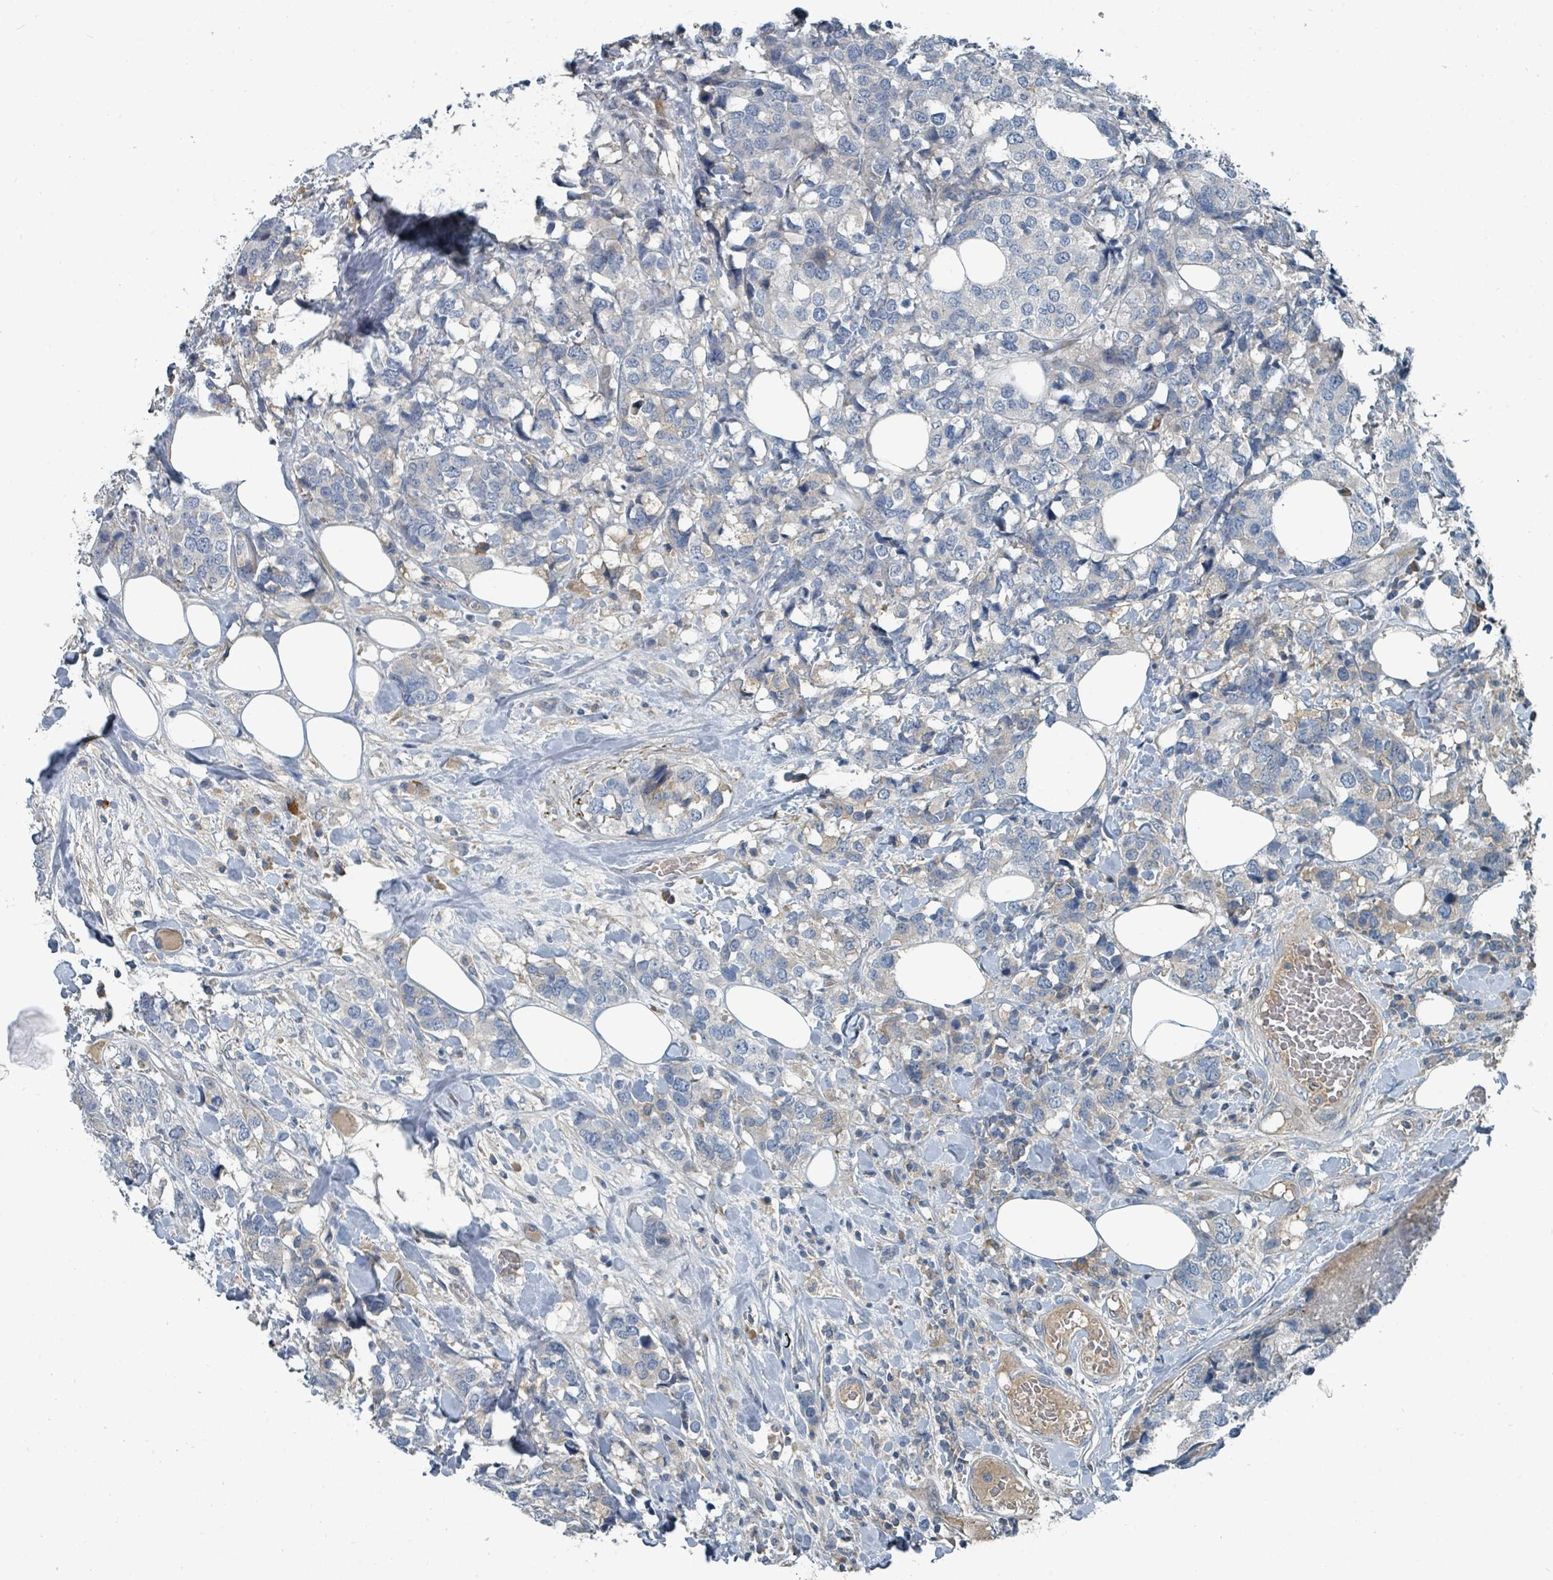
{"staining": {"intensity": "negative", "quantity": "none", "location": "none"}, "tissue": "breast cancer", "cell_type": "Tumor cells", "image_type": "cancer", "snomed": [{"axis": "morphology", "description": "Lobular carcinoma"}, {"axis": "topography", "description": "Breast"}], "caption": "Tumor cells show no significant expression in breast lobular carcinoma. (Brightfield microscopy of DAB immunohistochemistry (IHC) at high magnification).", "gene": "SLC44A5", "patient": {"sex": "female", "age": 59}}